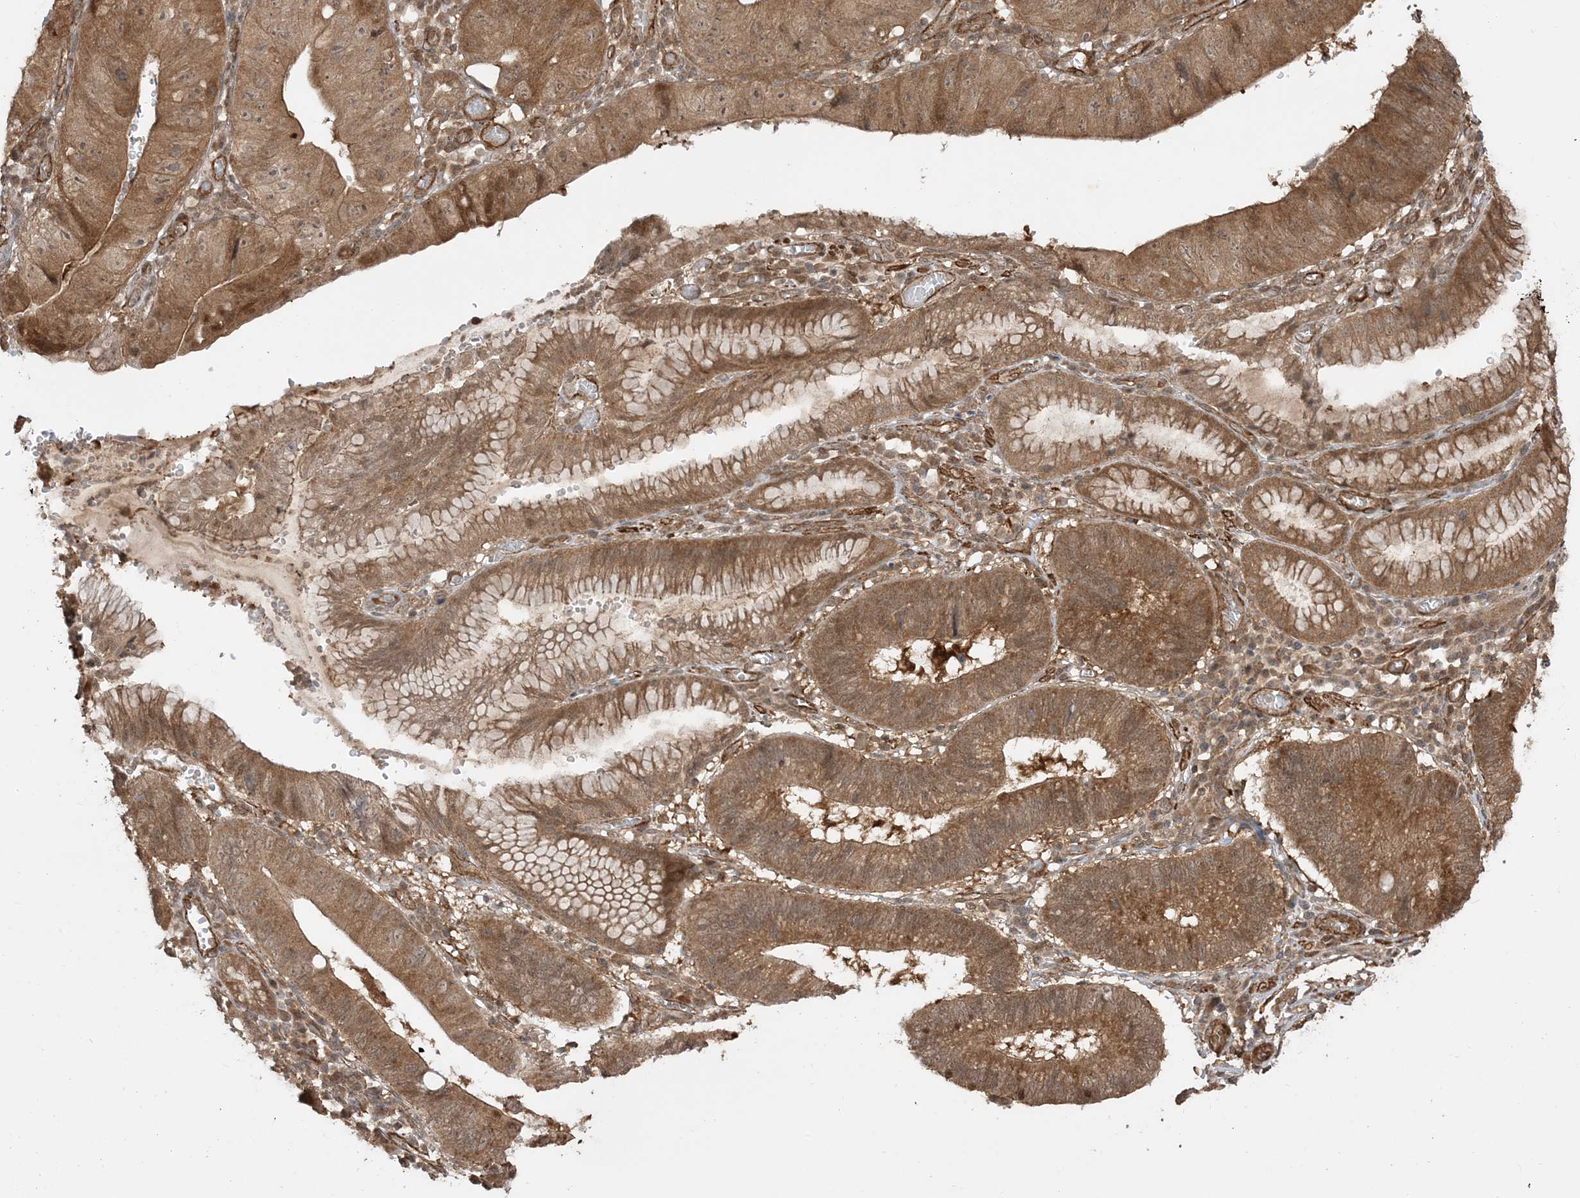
{"staining": {"intensity": "moderate", "quantity": ">75%", "location": "cytoplasmic/membranous,nuclear"}, "tissue": "stomach cancer", "cell_type": "Tumor cells", "image_type": "cancer", "snomed": [{"axis": "morphology", "description": "Adenocarcinoma, NOS"}, {"axis": "topography", "description": "Stomach"}], "caption": "Stomach adenocarcinoma stained with a protein marker displays moderate staining in tumor cells.", "gene": "TBCC", "patient": {"sex": "male", "age": 59}}